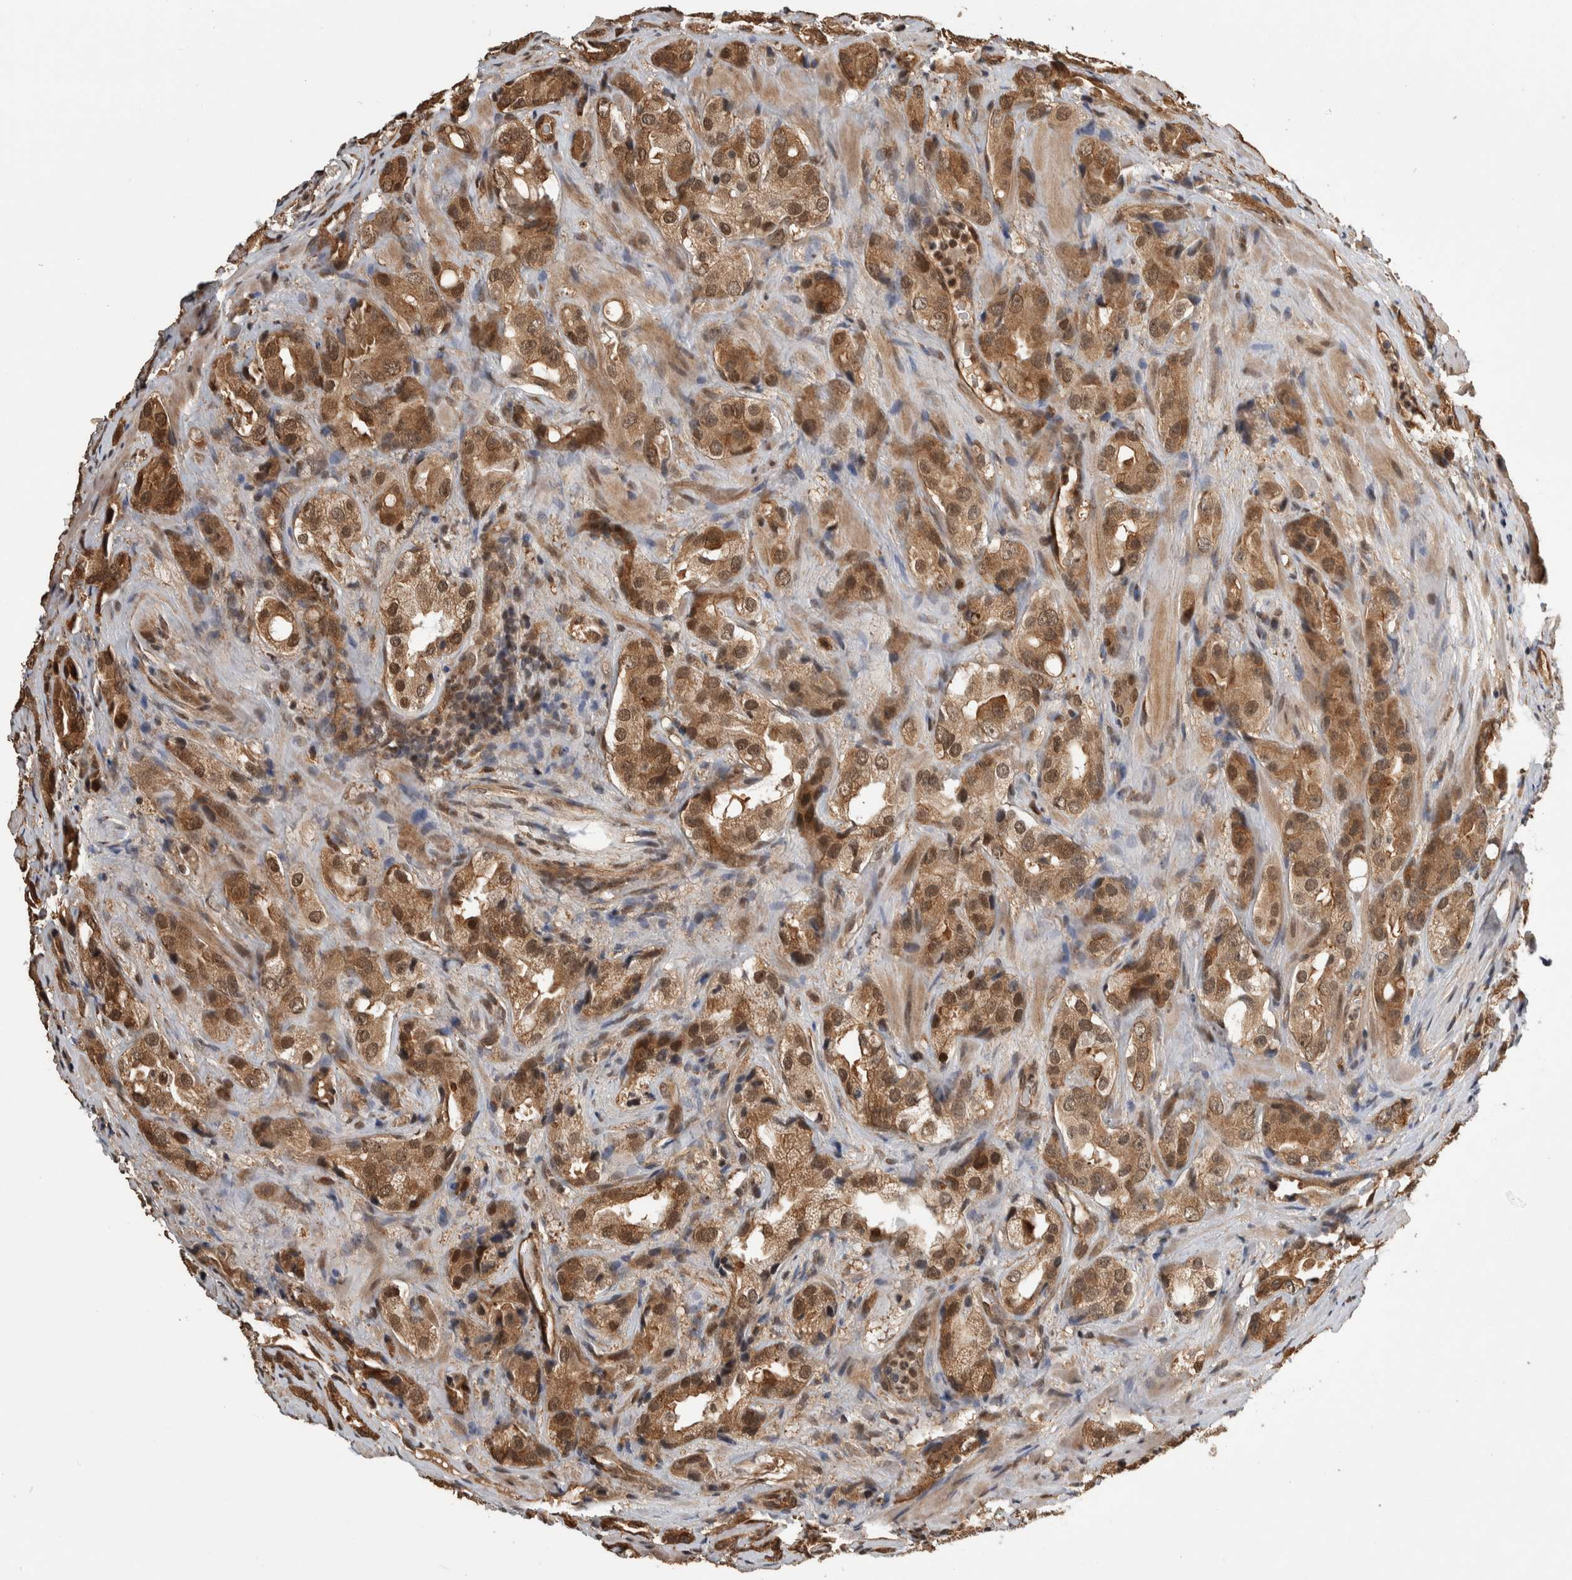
{"staining": {"intensity": "moderate", "quantity": ">75%", "location": "cytoplasmic/membranous,nuclear"}, "tissue": "prostate cancer", "cell_type": "Tumor cells", "image_type": "cancer", "snomed": [{"axis": "morphology", "description": "Adenocarcinoma, High grade"}, {"axis": "topography", "description": "Prostate"}], "caption": "Prostate high-grade adenocarcinoma stained for a protein shows moderate cytoplasmic/membranous and nuclear positivity in tumor cells.", "gene": "ZNF592", "patient": {"sex": "male", "age": 63}}